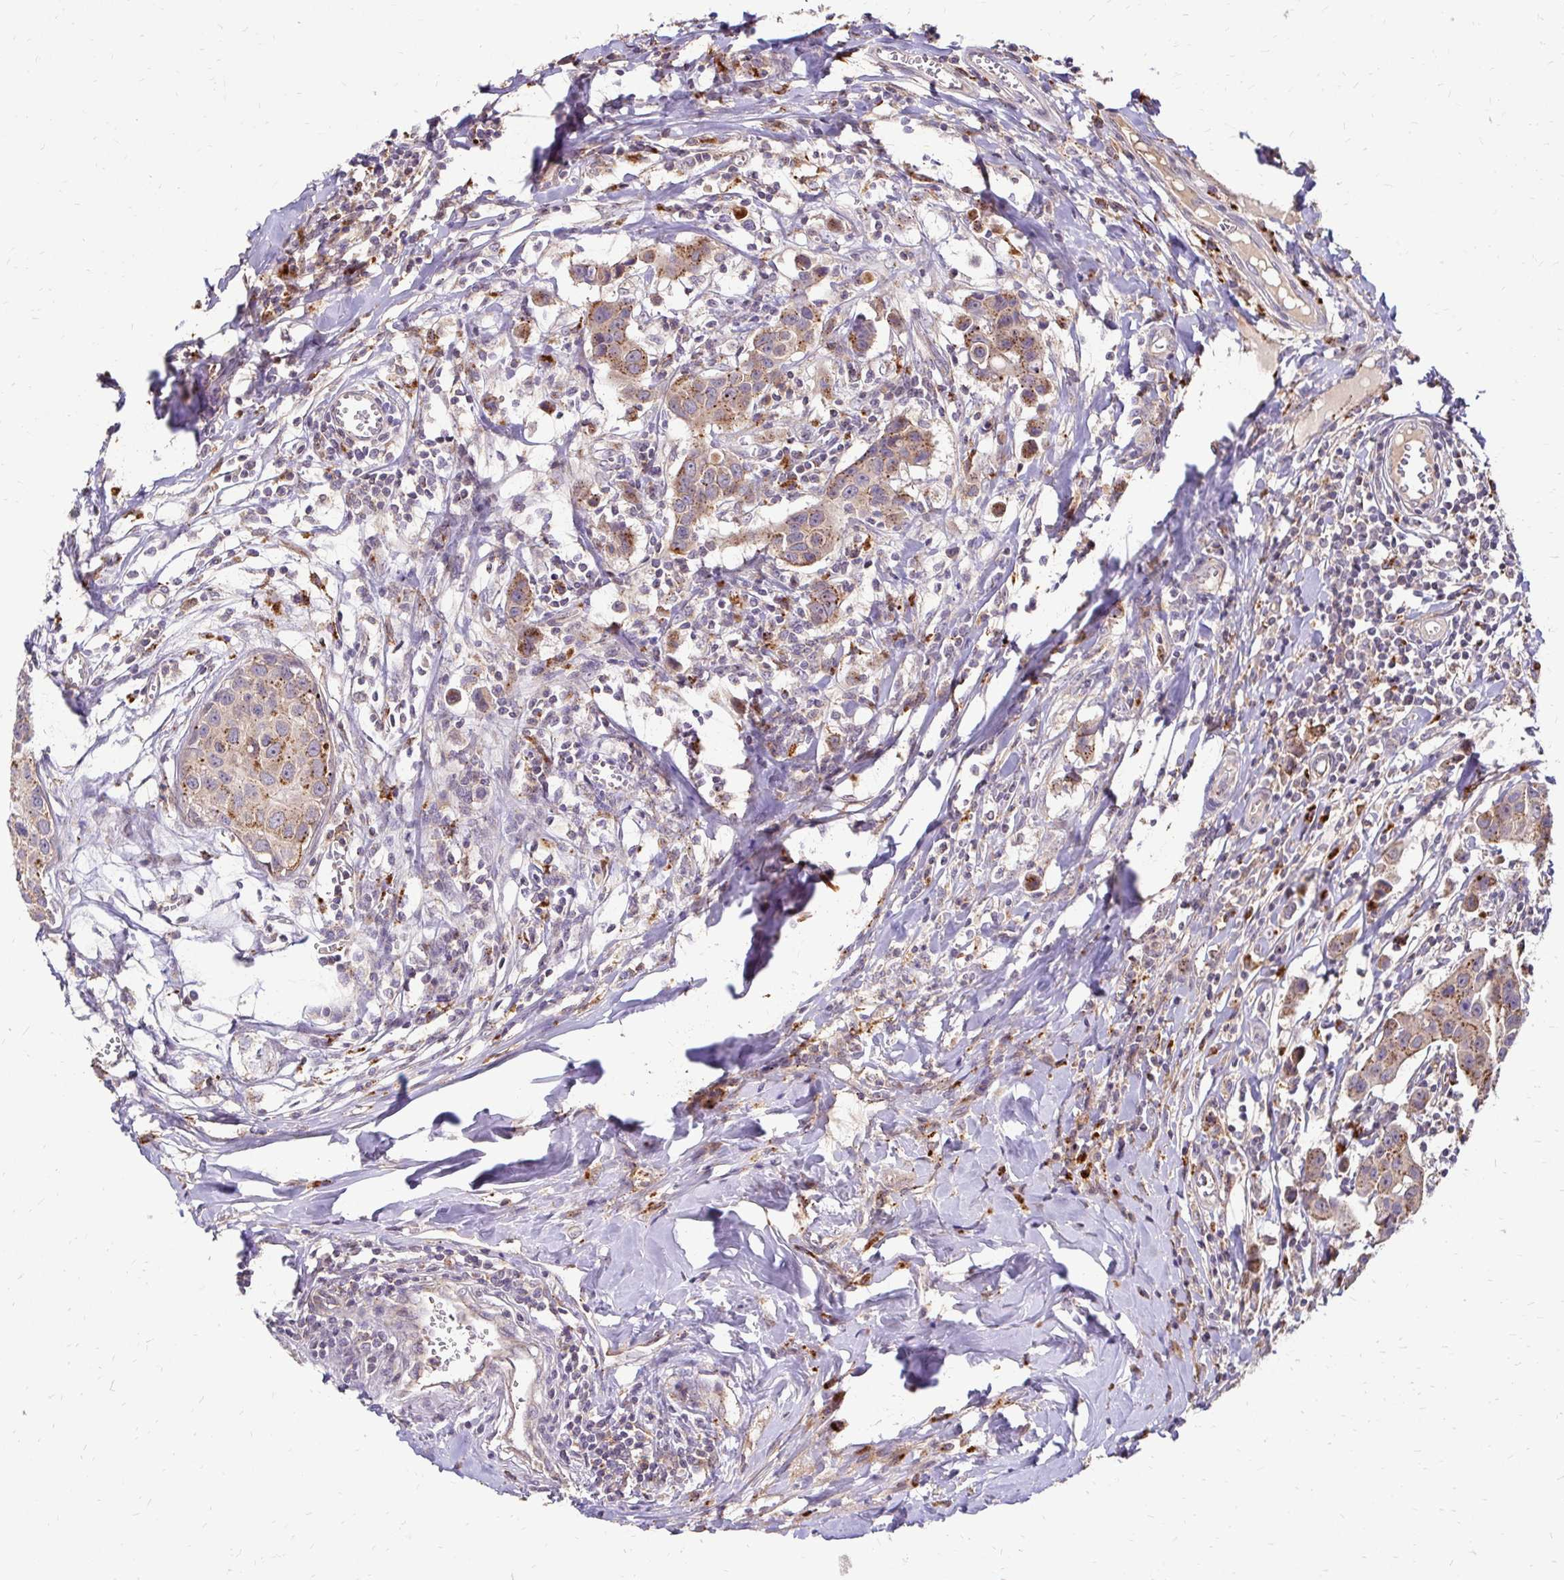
{"staining": {"intensity": "moderate", "quantity": ">75%", "location": "cytoplasmic/membranous"}, "tissue": "breast cancer", "cell_type": "Tumor cells", "image_type": "cancer", "snomed": [{"axis": "morphology", "description": "Duct carcinoma"}, {"axis": "topography", "description": "Breast"}], "caption": "Protein analysis of infiltrating ductal carcinoma (breast) tissue shows moderate cytoplasmic/membranous positivity in about >75% of tumor cells.", "gene": "IDUA", "patient": {"sex": "female", "age": 24}}